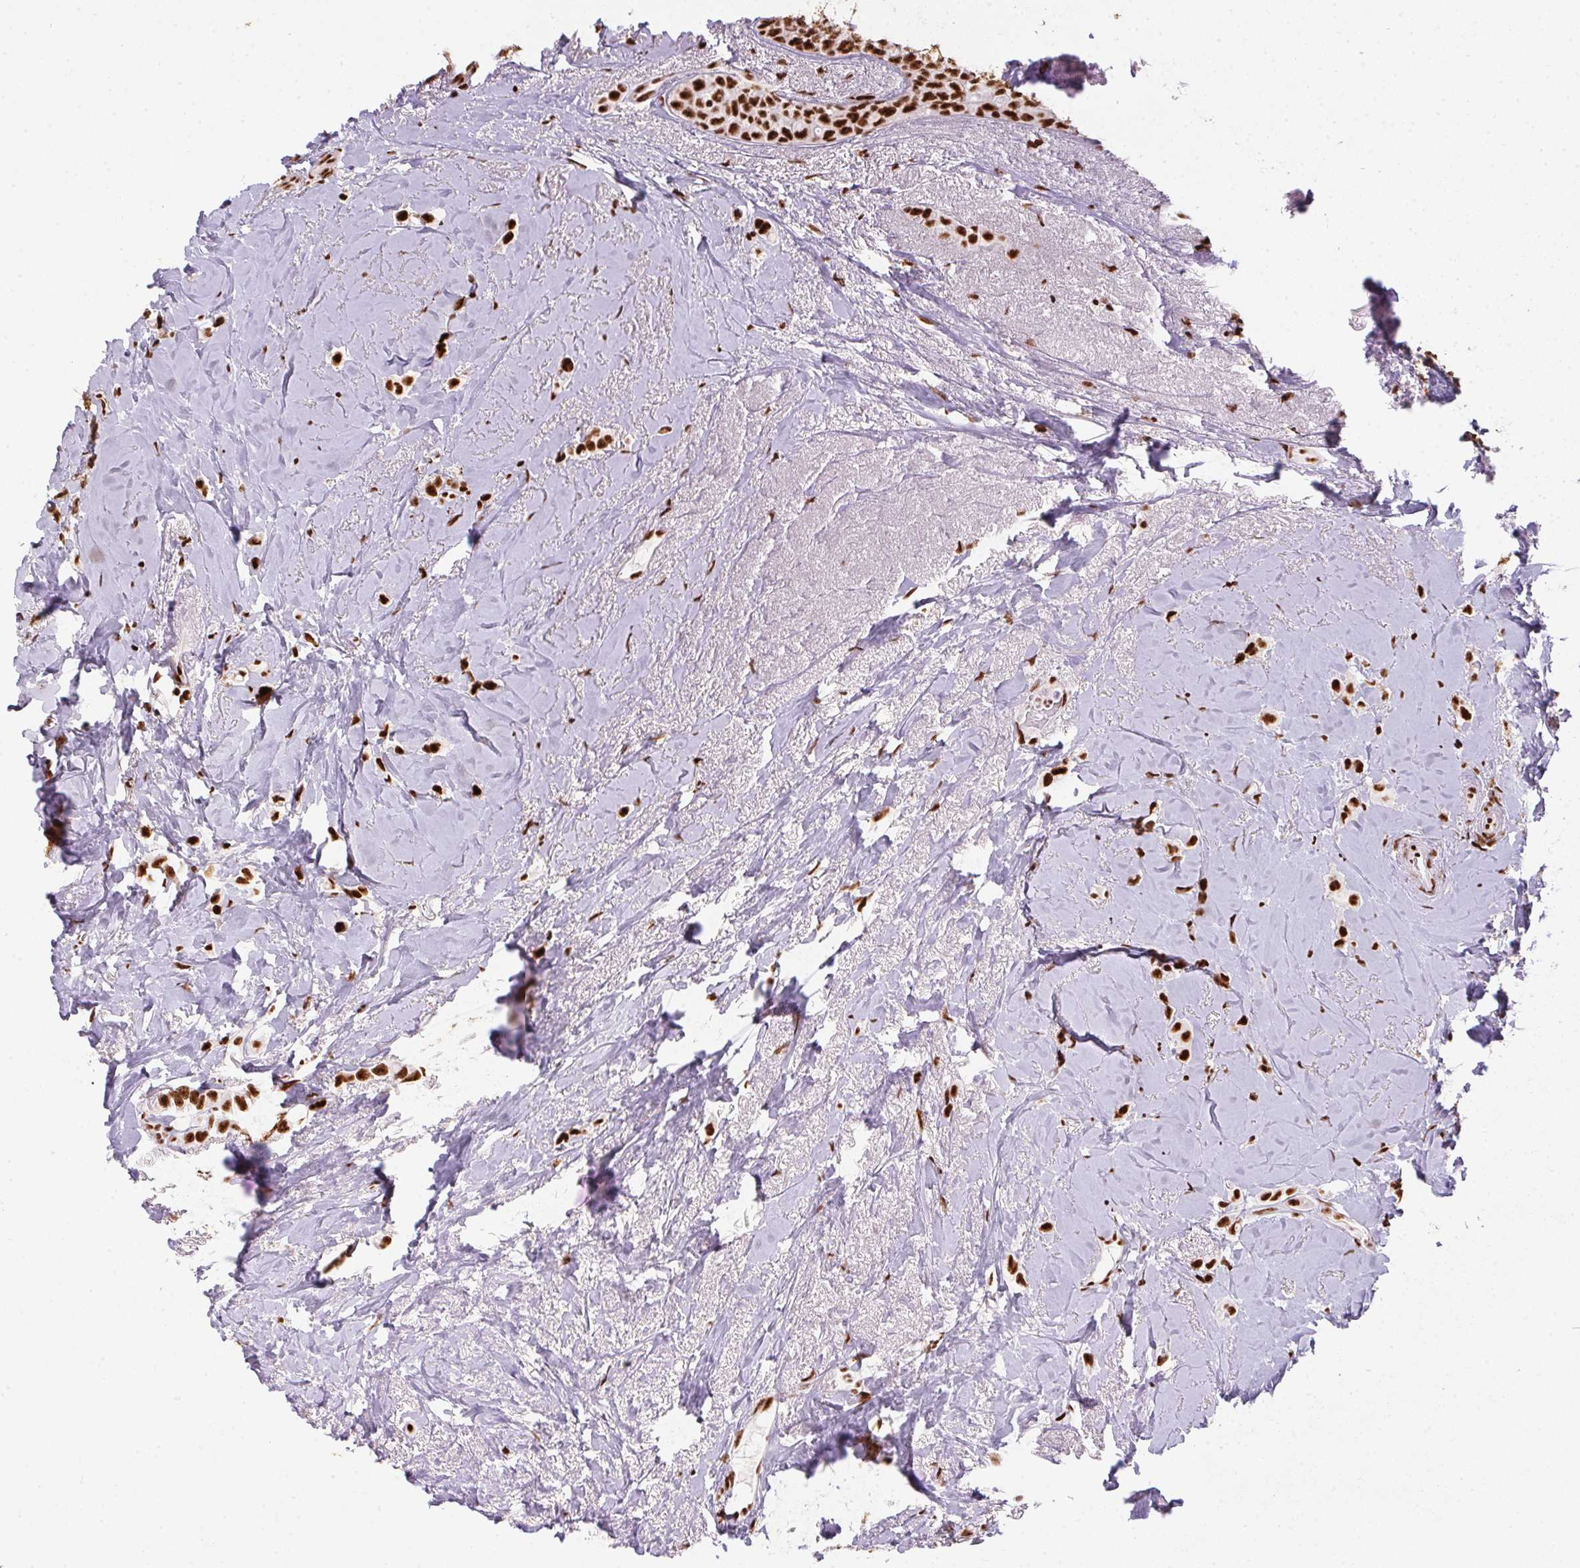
{"staining": {"intensity": "strong", "quantity": ">75%", "location": "nuclear"}, "tissue": "breast cancer", "cell_type": "Tumor cells", "image_type": "cancer", "snomed": [{"axis": "morphology", "description": "Lobular carcinoma"}, {"axis": "topography", "description": "Breast"}], "caption": "Brown immunohistochemical staining in breast cancer reveals strong nuclear expression in approximately >75% of tumor cells. The protein of interest is shown in brown color, while the nuclei are stained blue.", "gene": "PAGE3", "patient": {"sex": "female", "age": 66}}